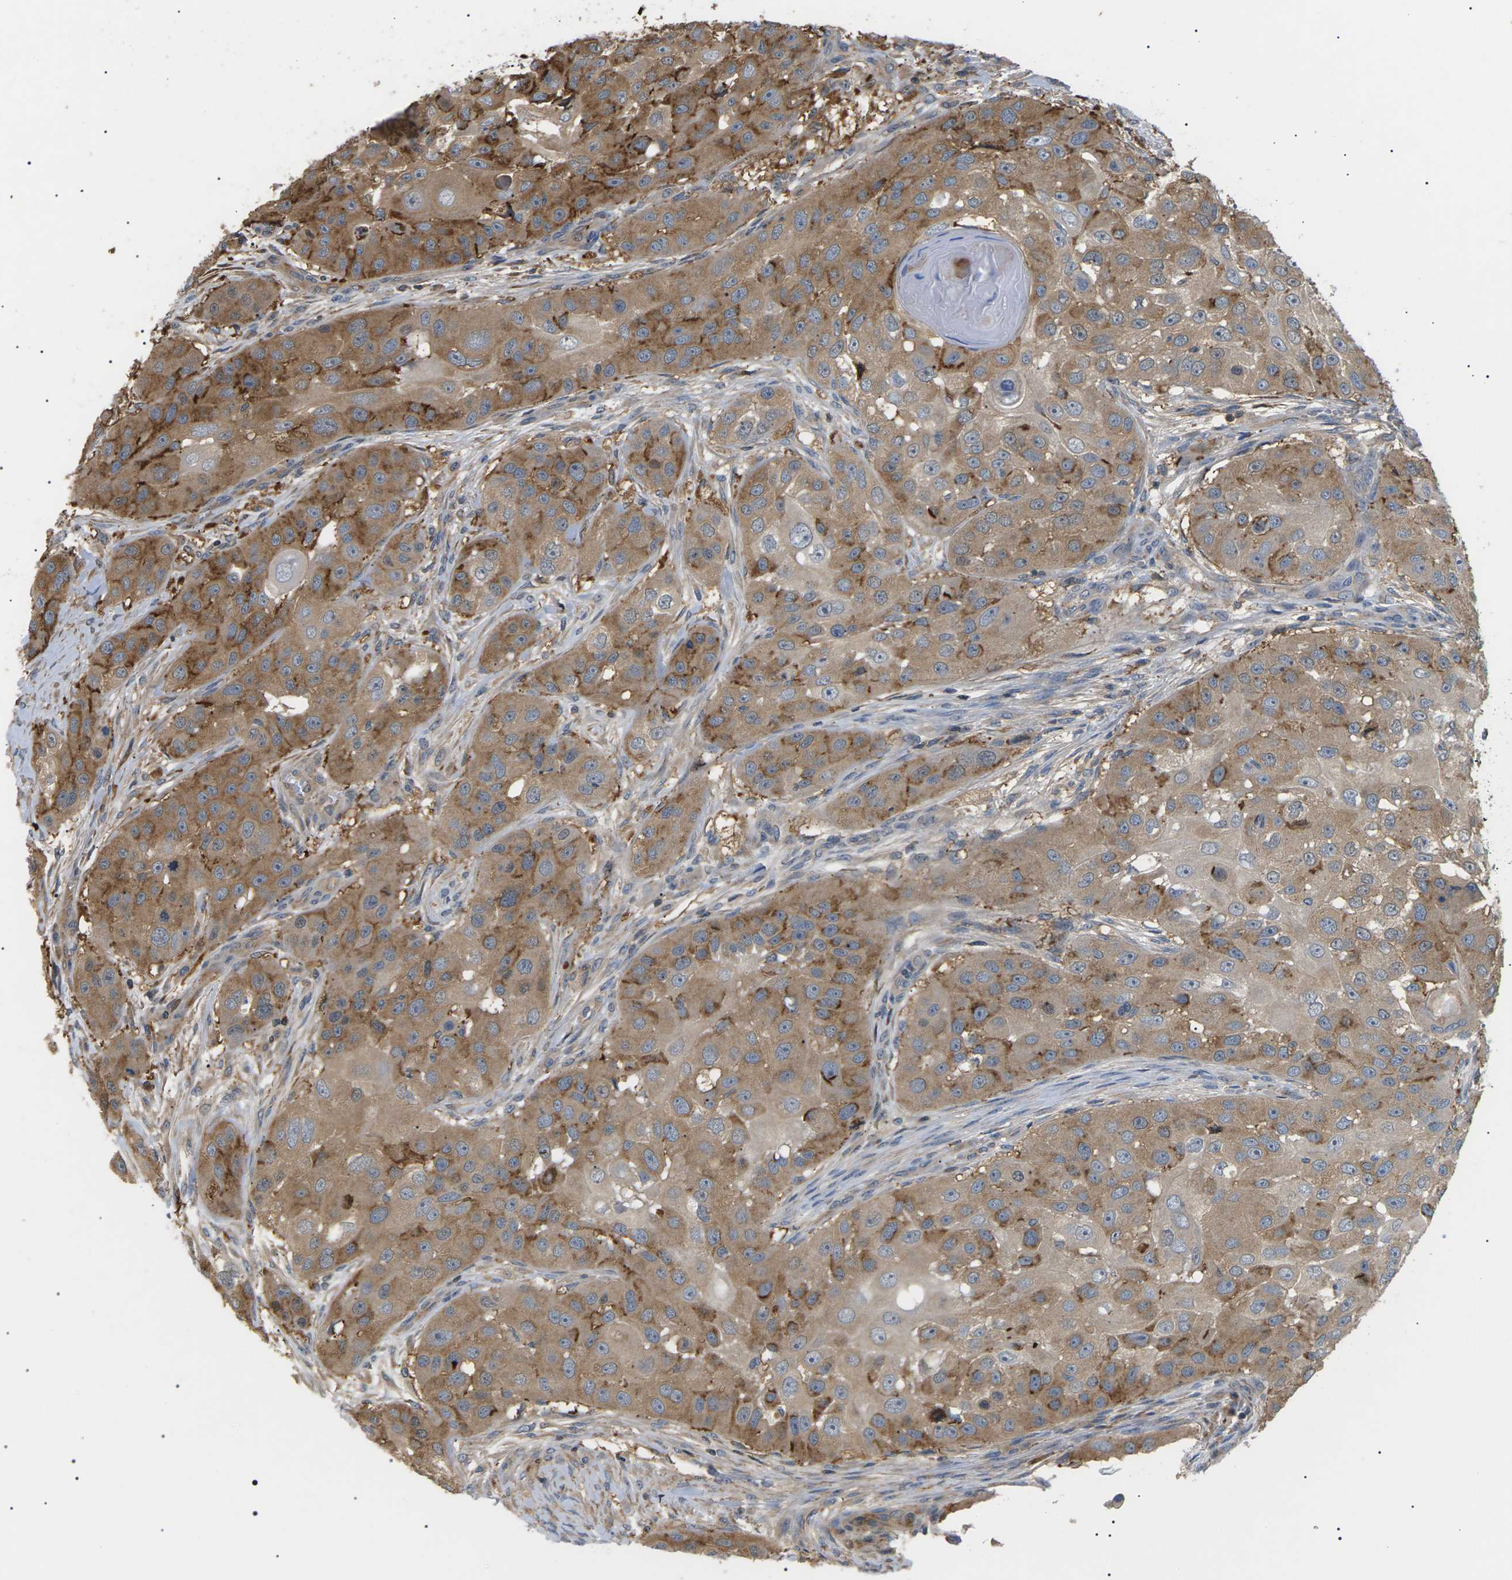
{"staining": {"intensity": "moderate", "quantity": ">75%", "location": "cytoplasmic/membranous"}, "tissue": "head and neck cancer", "cell_type": "Tumor cells", "image_type": "cancer", "snomed": [{"axis": "morphology", "description": "Normal tissue, NOS"}, {"axis": "morphology", "description": "Squamous cell carcinoma, NOS"}, {"axis": "topography", "description": "Skeletal muscle"}, {"axis": "topography", "description": "Head-Neck"}], "caption": "A photomicrograph showing moderate cytoplasmic/membranous staining in approximately >75% of tumor cells in squamous cell carcinoma (head and neck), as visualized by brown immunohistochemical staining.", "gene": "TMTC4", "patient": {"sex": "male", "age": 51}}